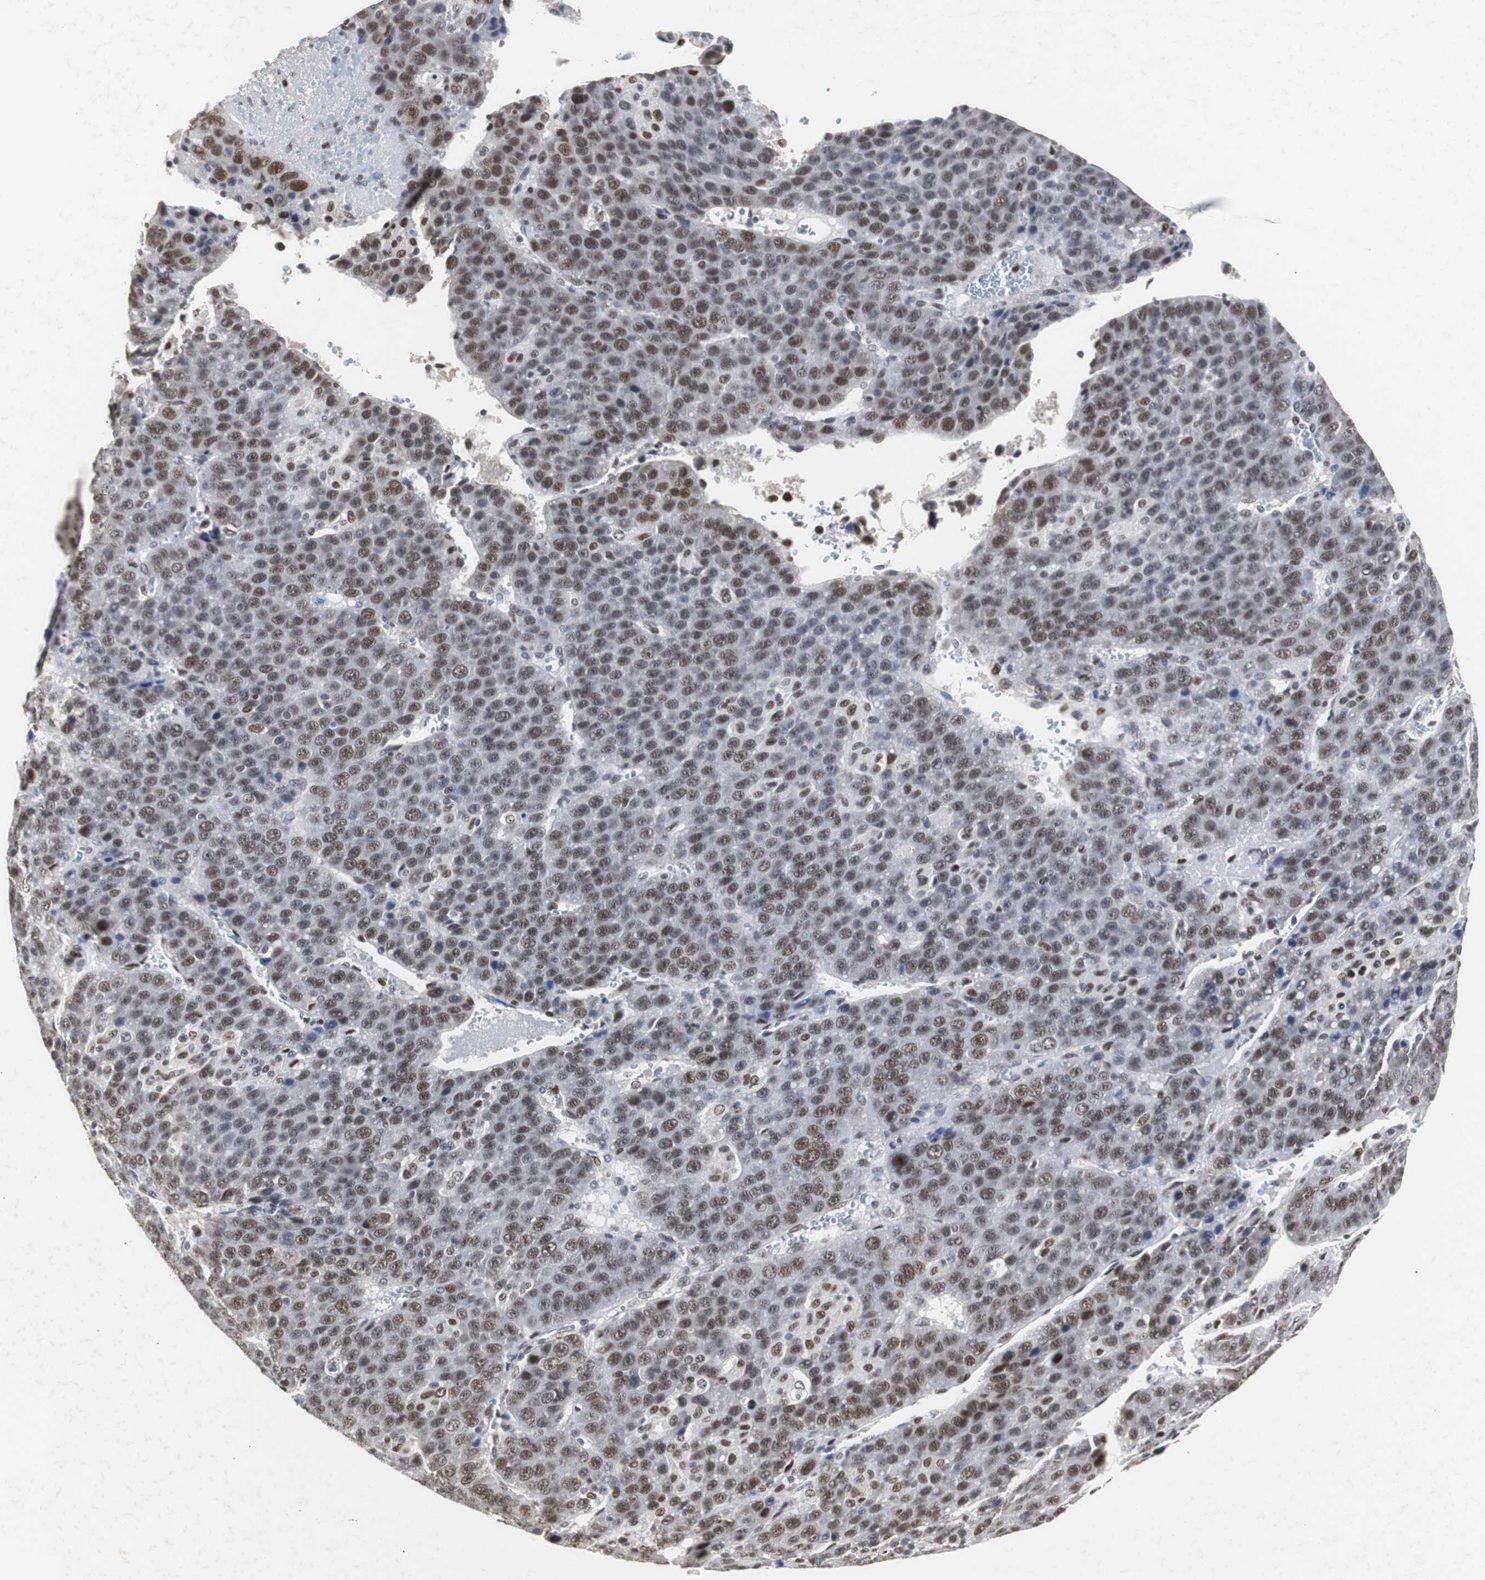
{"staining": {"intensity": "moderate", "quantity": ">75%", "location": "nuclear"}, "tissue": "liver cancer", "cell_type": "Tumor cells", "image_type": "cancer", "snomed": [{"axis": "morphology", "description": "Carcinoma, Hepatocellular, NOS"}, {"axis": "topography", "description": "Liver"}], "caption": "The immunohistochemical stain shows moderate nuclear positivity in tumor cells of liver cancer tissue.", "gene": "ZFC3H1", "patient": {"sex": "female", "age": 53}}